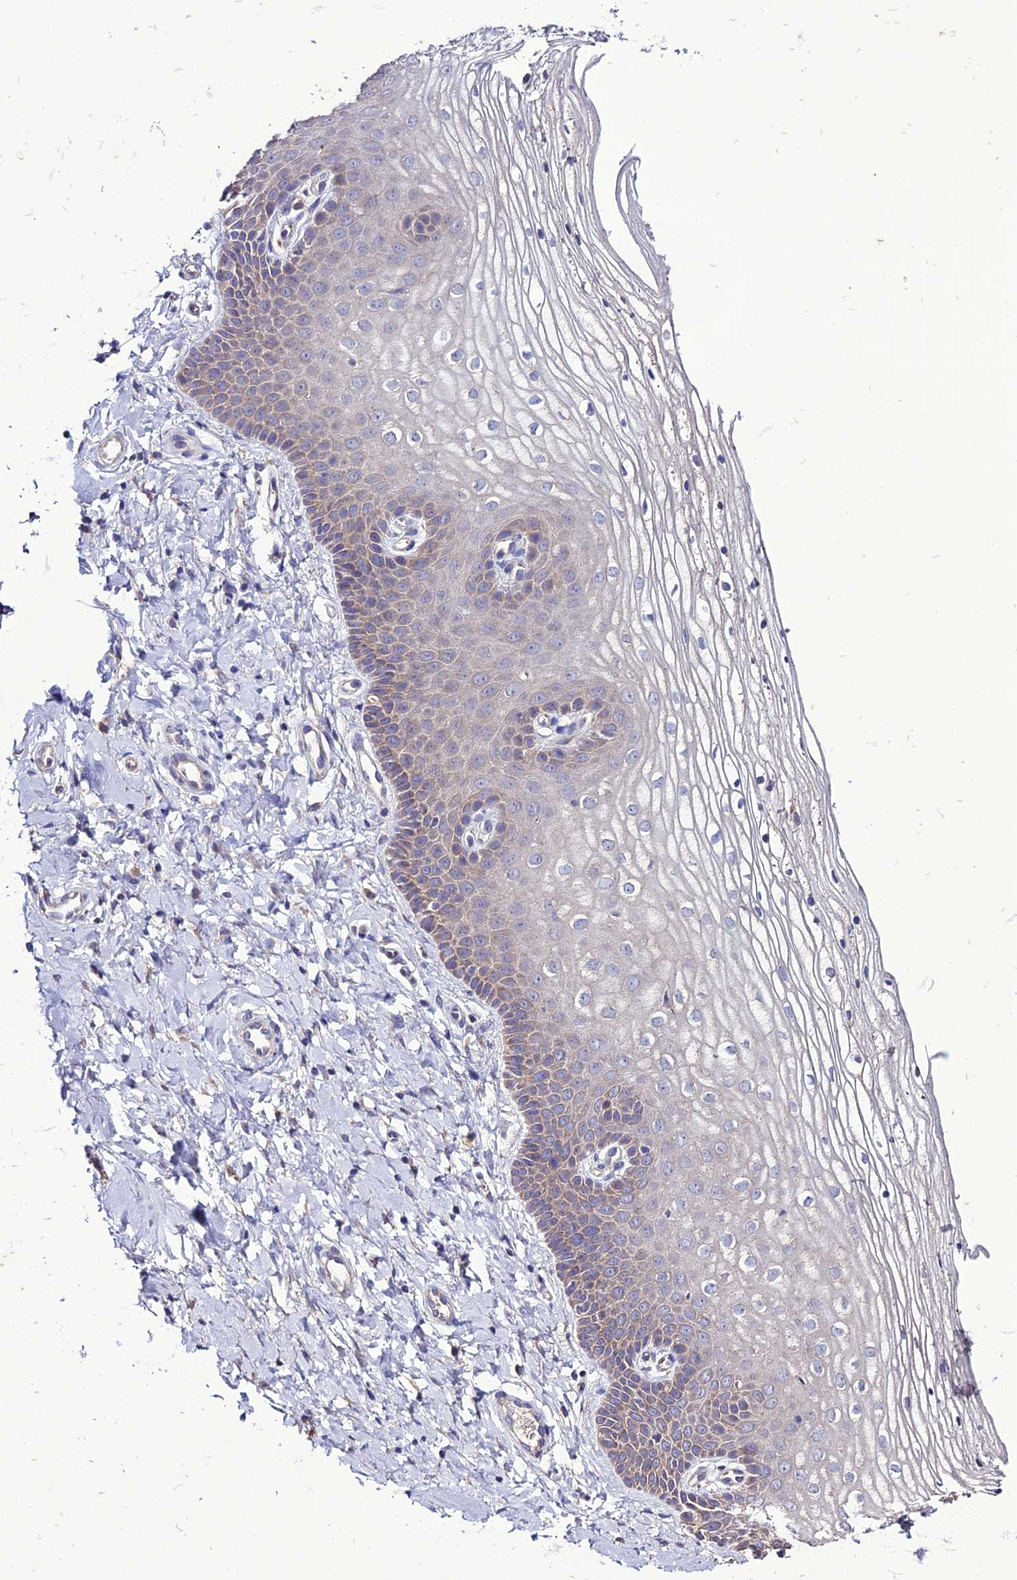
{"staining": {"intensity": "weak", "quantity": "<25%", "location": "cytoplasmic/membranous"}, "tissue": "vagina", "cell_type": "Squamous epithelial cells", "image_type": "normal", "snomed": [{"axis": "morphology", "description": "Normal tissue, NOS"}, {"axis": "topography", "description": "Vagina"}], "caption": "This is an immunohistochemistry (IHC) image of benign human vagina. There is no positivity in squamous epithelial cells.", "gene": "HOGA1", "patient": {"sex": "female", "age": 68}}